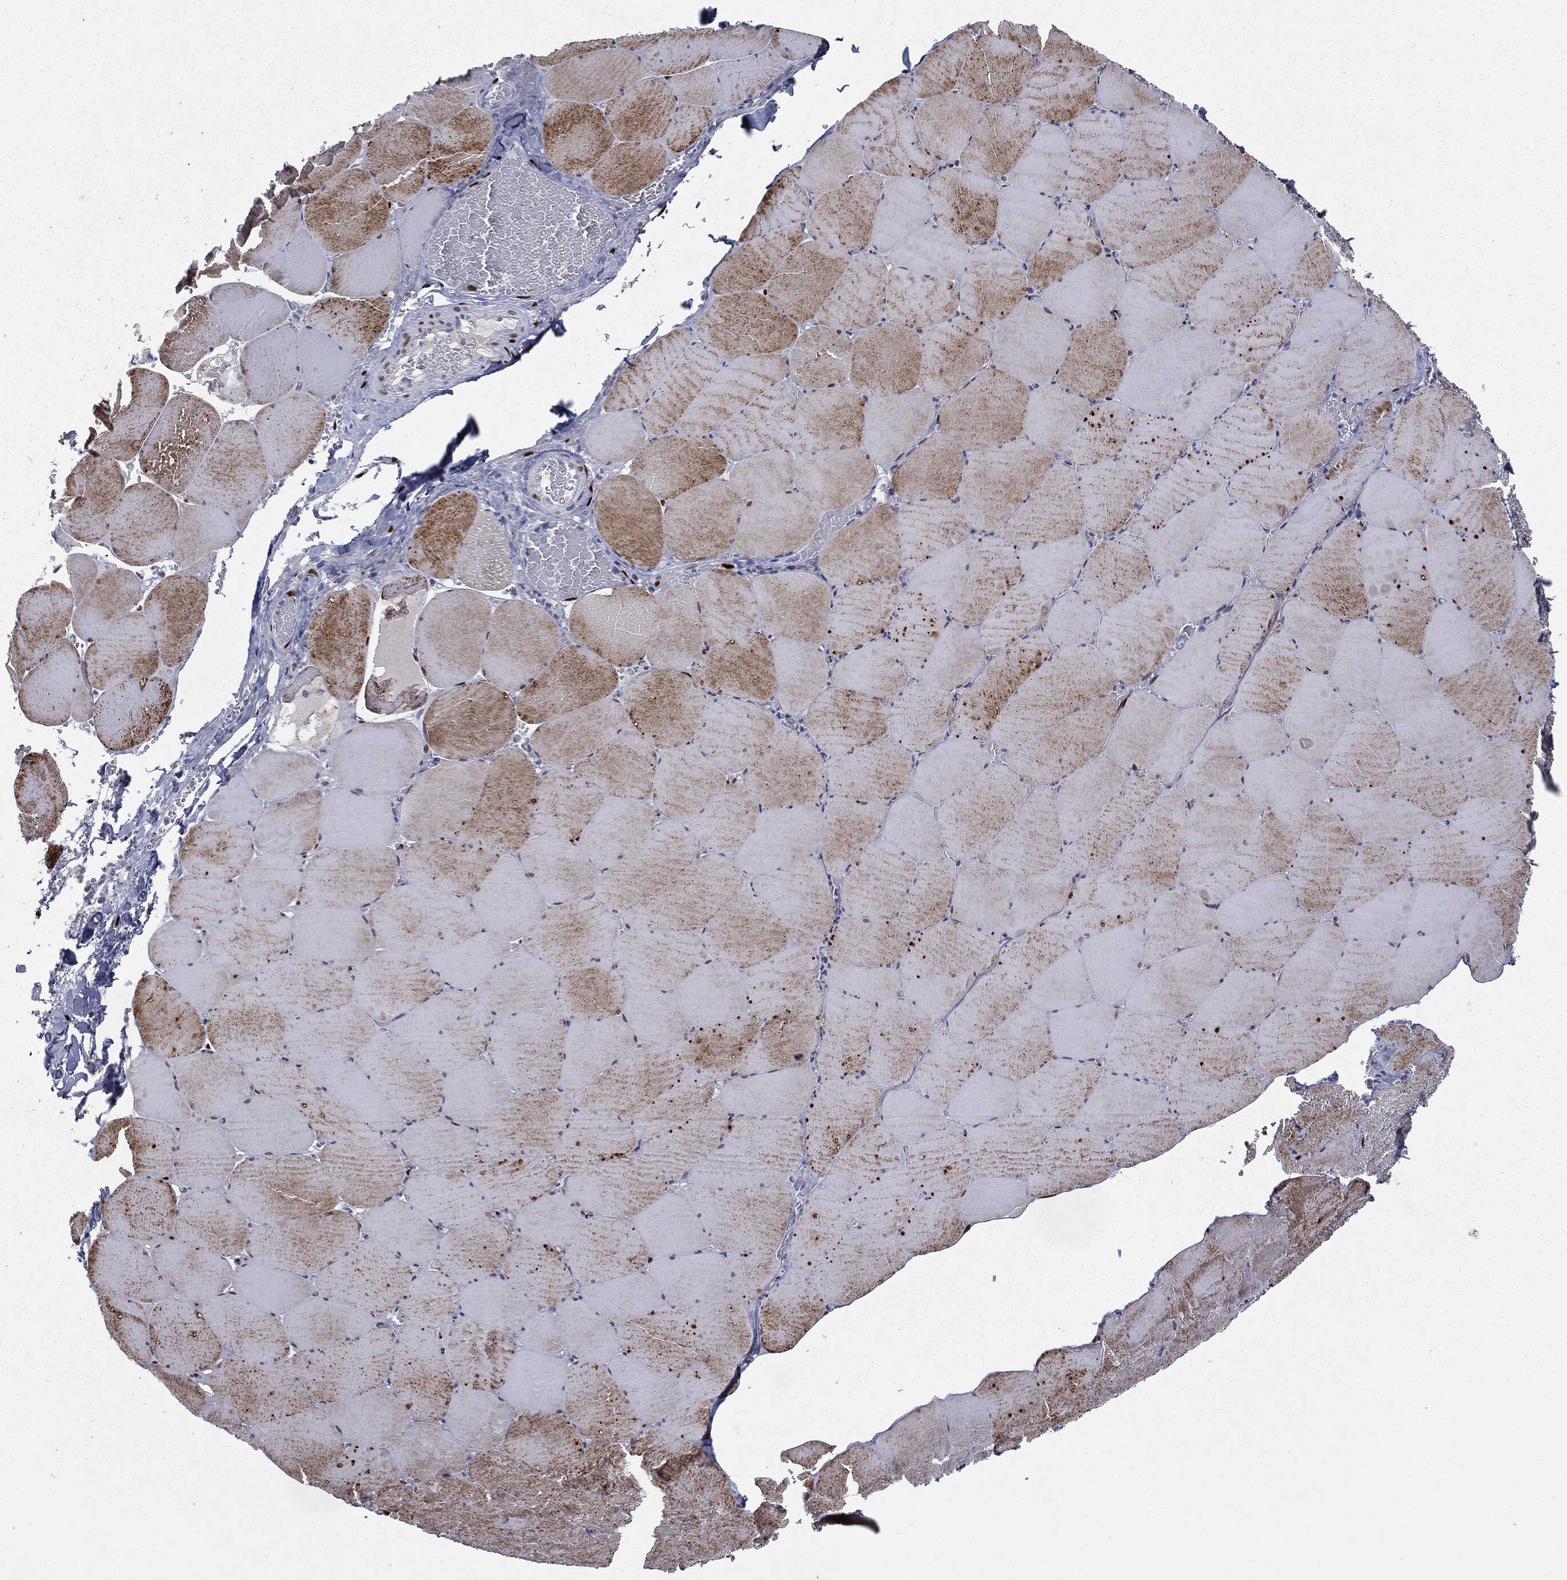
{"staining": {"intensity": "moderate", "quantity": "25%-75%", "location": "cytoplasmic/membranous"}, "tissue": "skeletal muscle", "cell_type": "Myocytes", "image_type": "normal", "snomed": [{"axis": "morphology", "description": "Normal tissue, NOS"}, {"axis": "morphology", "description": "Malignant melanoma, Metastatic site"}, {"axis": "topography", "description": "Skeletal muscle"}], "caption": "This histopathology image demonstrates immunohistochemistry staining of unremarkable human skeletal muscle, with medium moderate cytoplasmic/membranous staining in about 25%-75% of myocytes.", "gene": "CASD1", "patient": {"sex": "male", "age": 50}}